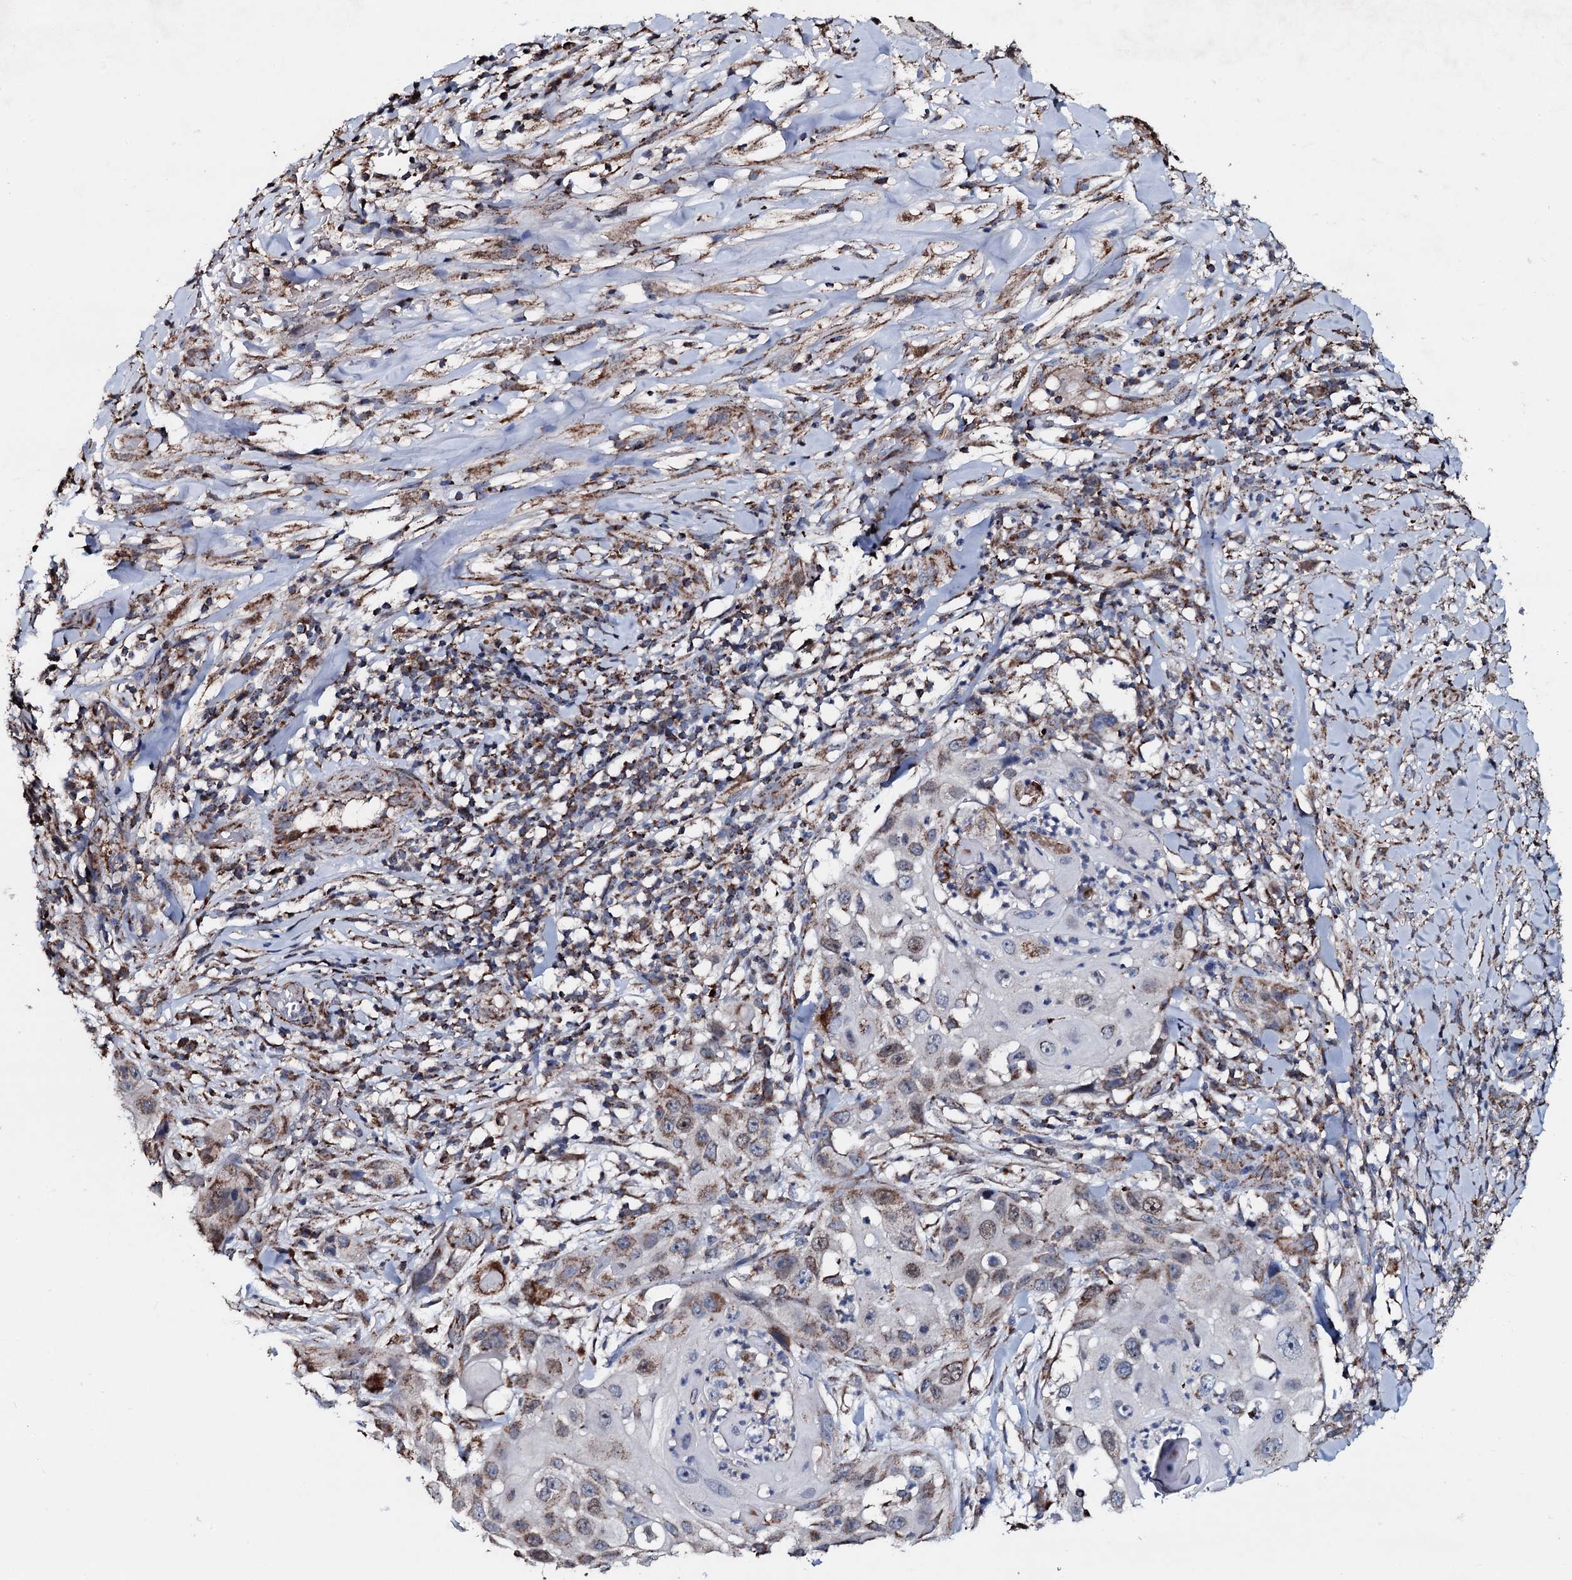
{"staining": {"intensity": "weak", "quantity": "<25%", "location": "cytoplasmic/membranous"}, "tissue": "skin cancer", "cell_type": "Tumor cells", "image_type": "cancer", "snomed": [{"axis": "morphology", "description": "Squamous cell carcinoma, NOS"}, {"axis": "topography", "description": "Skin"}], "caption": "A photomicrograph of skin cancer (squamous cell carcinoma) stained for a protein exhibits no brown staining in tumor cells.", "gene": "DYNC2I2", "patient": {"sex": "female", "age": 44}}